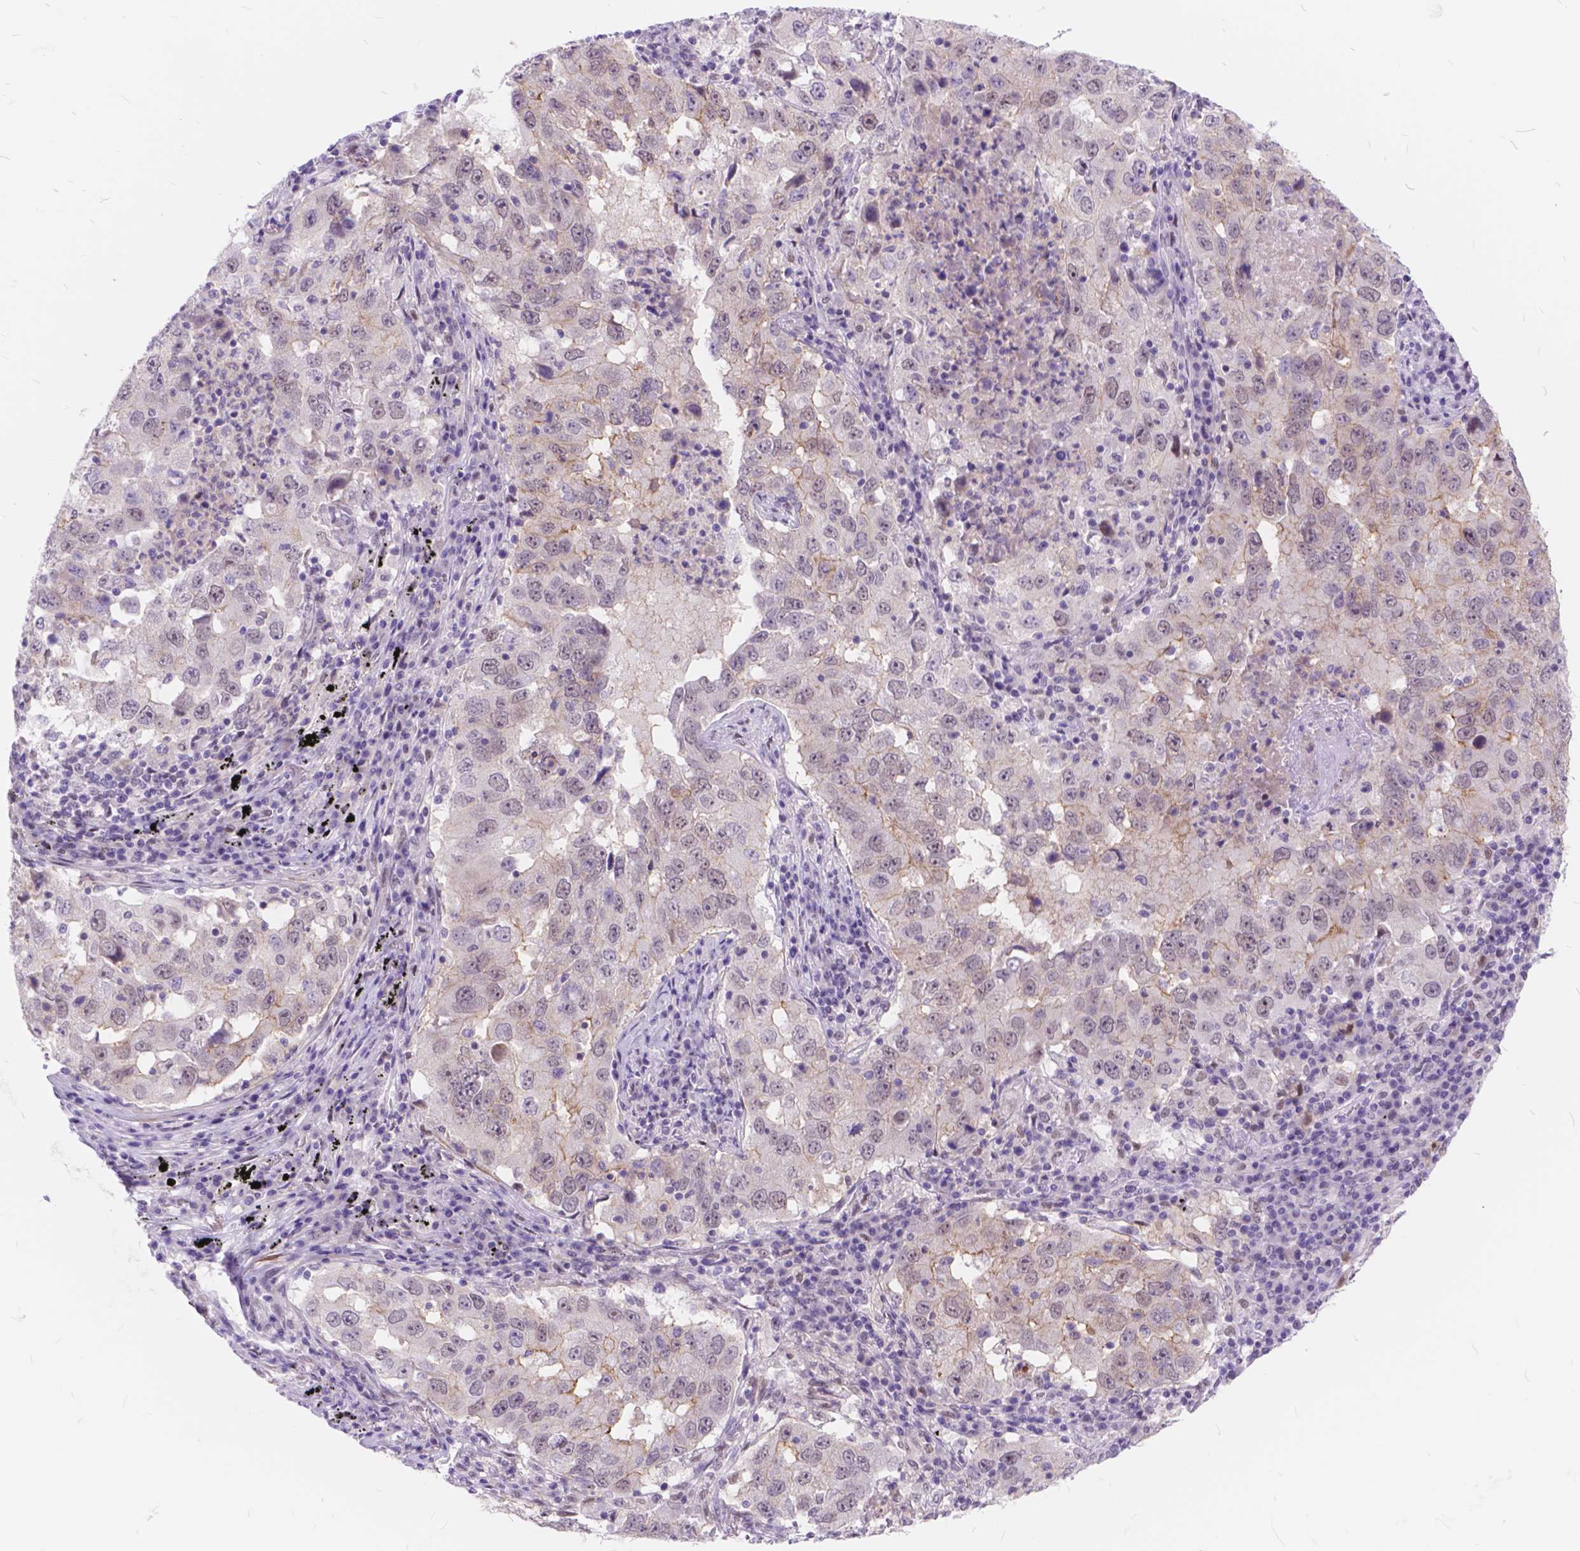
{"staining": {"intensity": "moderate", "quantity": "25%-75%", "location": "cytoplasmic/membranous"}, "tissue": "lung cancer", "cell_type": "Tumor cells", "image_type": "cancer", "snomed": [{"axis": "morphology", "description": "Adenocarcinoma, NOS"}, {"axis": "topography", "description": "Lung"}], "caption": "High-magnification brightfield microscopy of lung cancer stained with DAB (brown) and counterstained with hematoxylin (blue). tumor cells exhibit moderate cytoplasmic/membranous positivity is present in about25%-75% of cells.", "gene": "MAN2C1", "patient": {"sex": "male", "age": 73}}